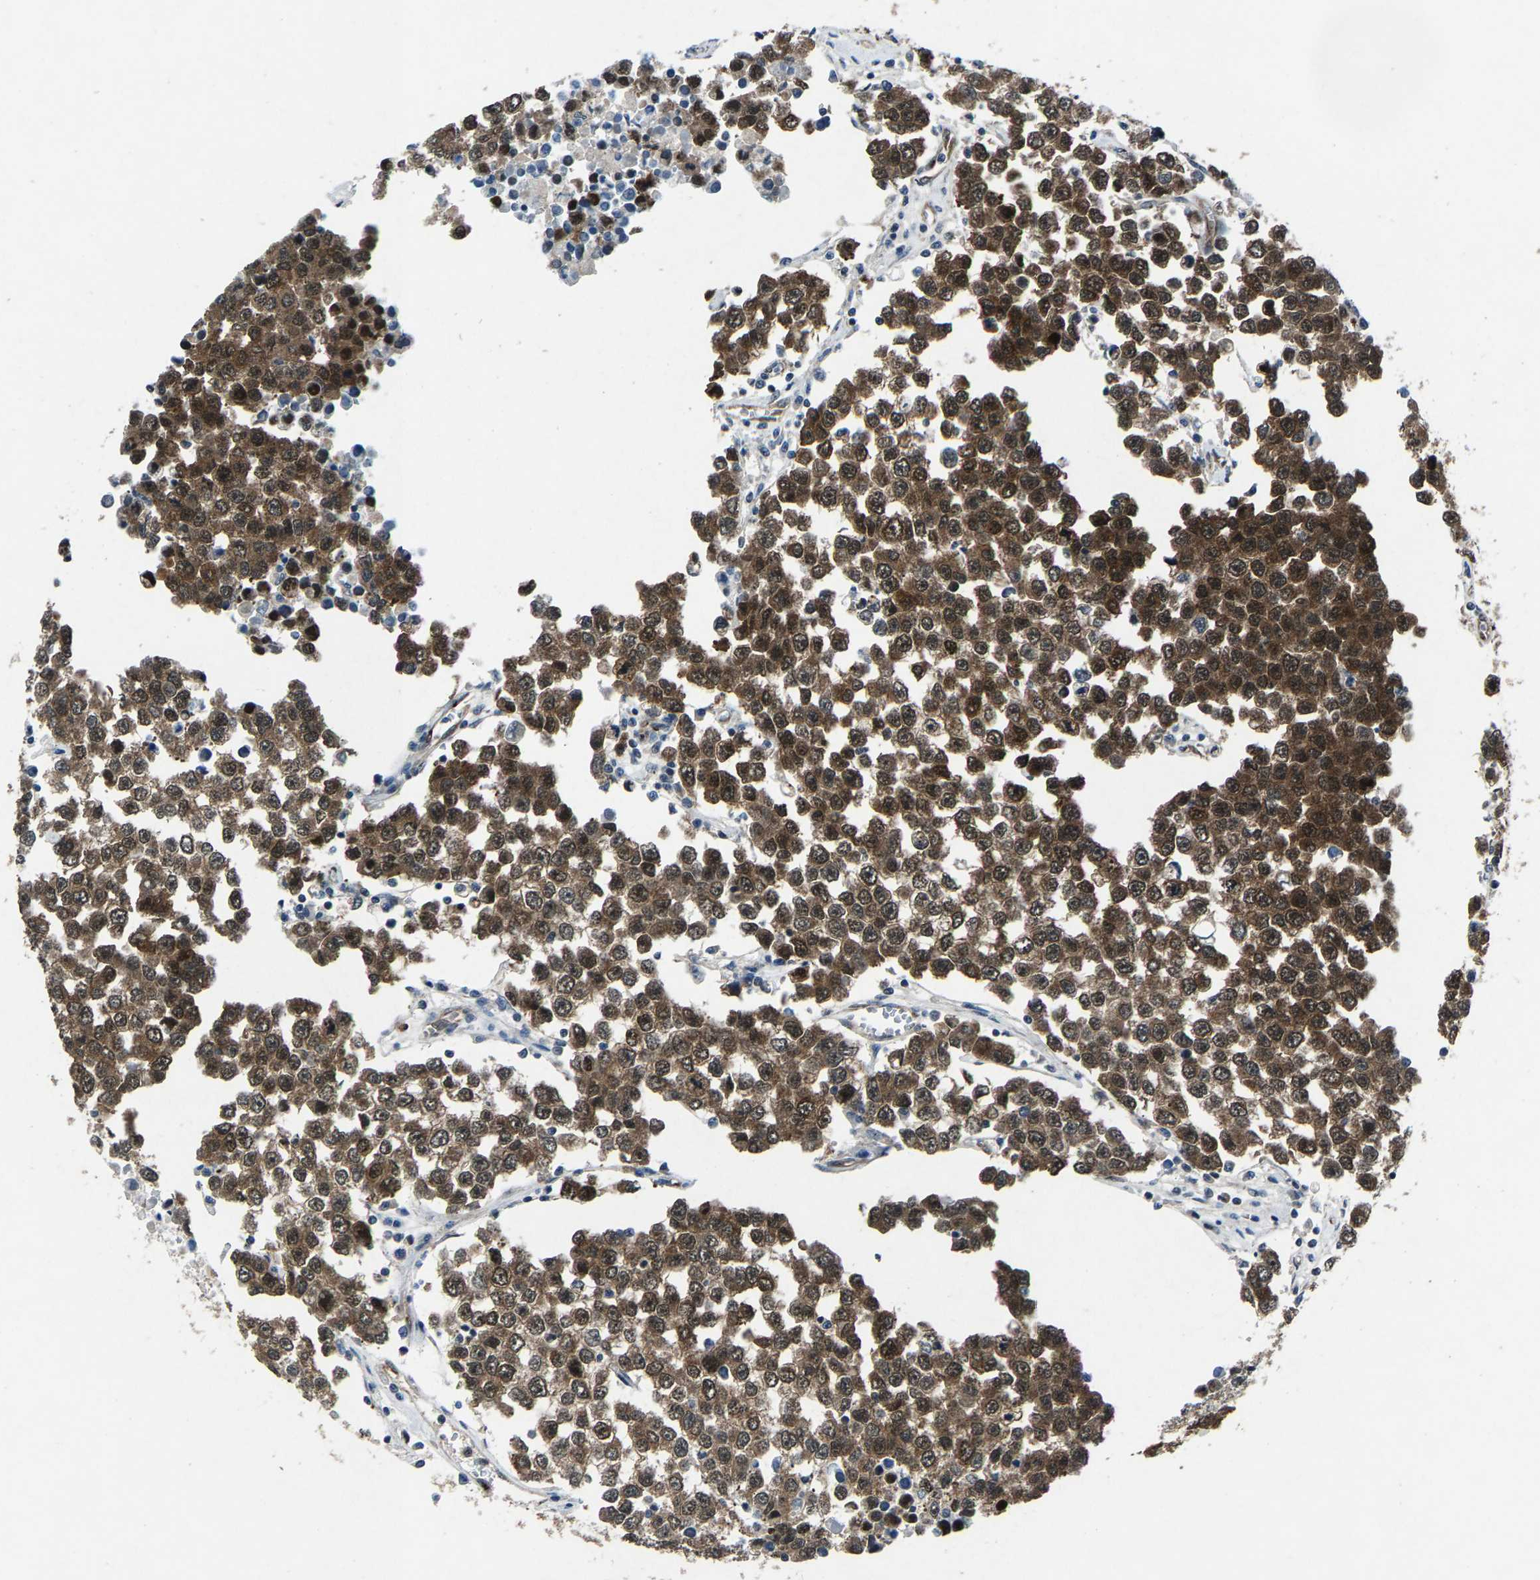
{"staining": {"intensity": "strong", "quantity": ">75%", "location": "cytoplasmic/membranous"}, "tissue": "testis cancer", "cell_type": "Tumor cells", "image_type": "cancer", "snomed": [{"axis": "morphology", "description": "Seminoma, NOS"}, {"axis": "morphology", "description": "Carcinoma, Embryonal, NOS"}, {"axis": "topography", "description": "Testis"}], "caption": "Immunohistochemical staining of testis cancer reveals high levels of strong cytoplasmic/membranous positivity in approximately >75% of tumor cells. The staining was performed using DAB (3,3'-diaminobenzidine), with brown indicating positive protein expression. Nuclei are stained blue with hematoxylin.", "gene": "ATXN3", "patient": {"sex": "male", "age": 52}}